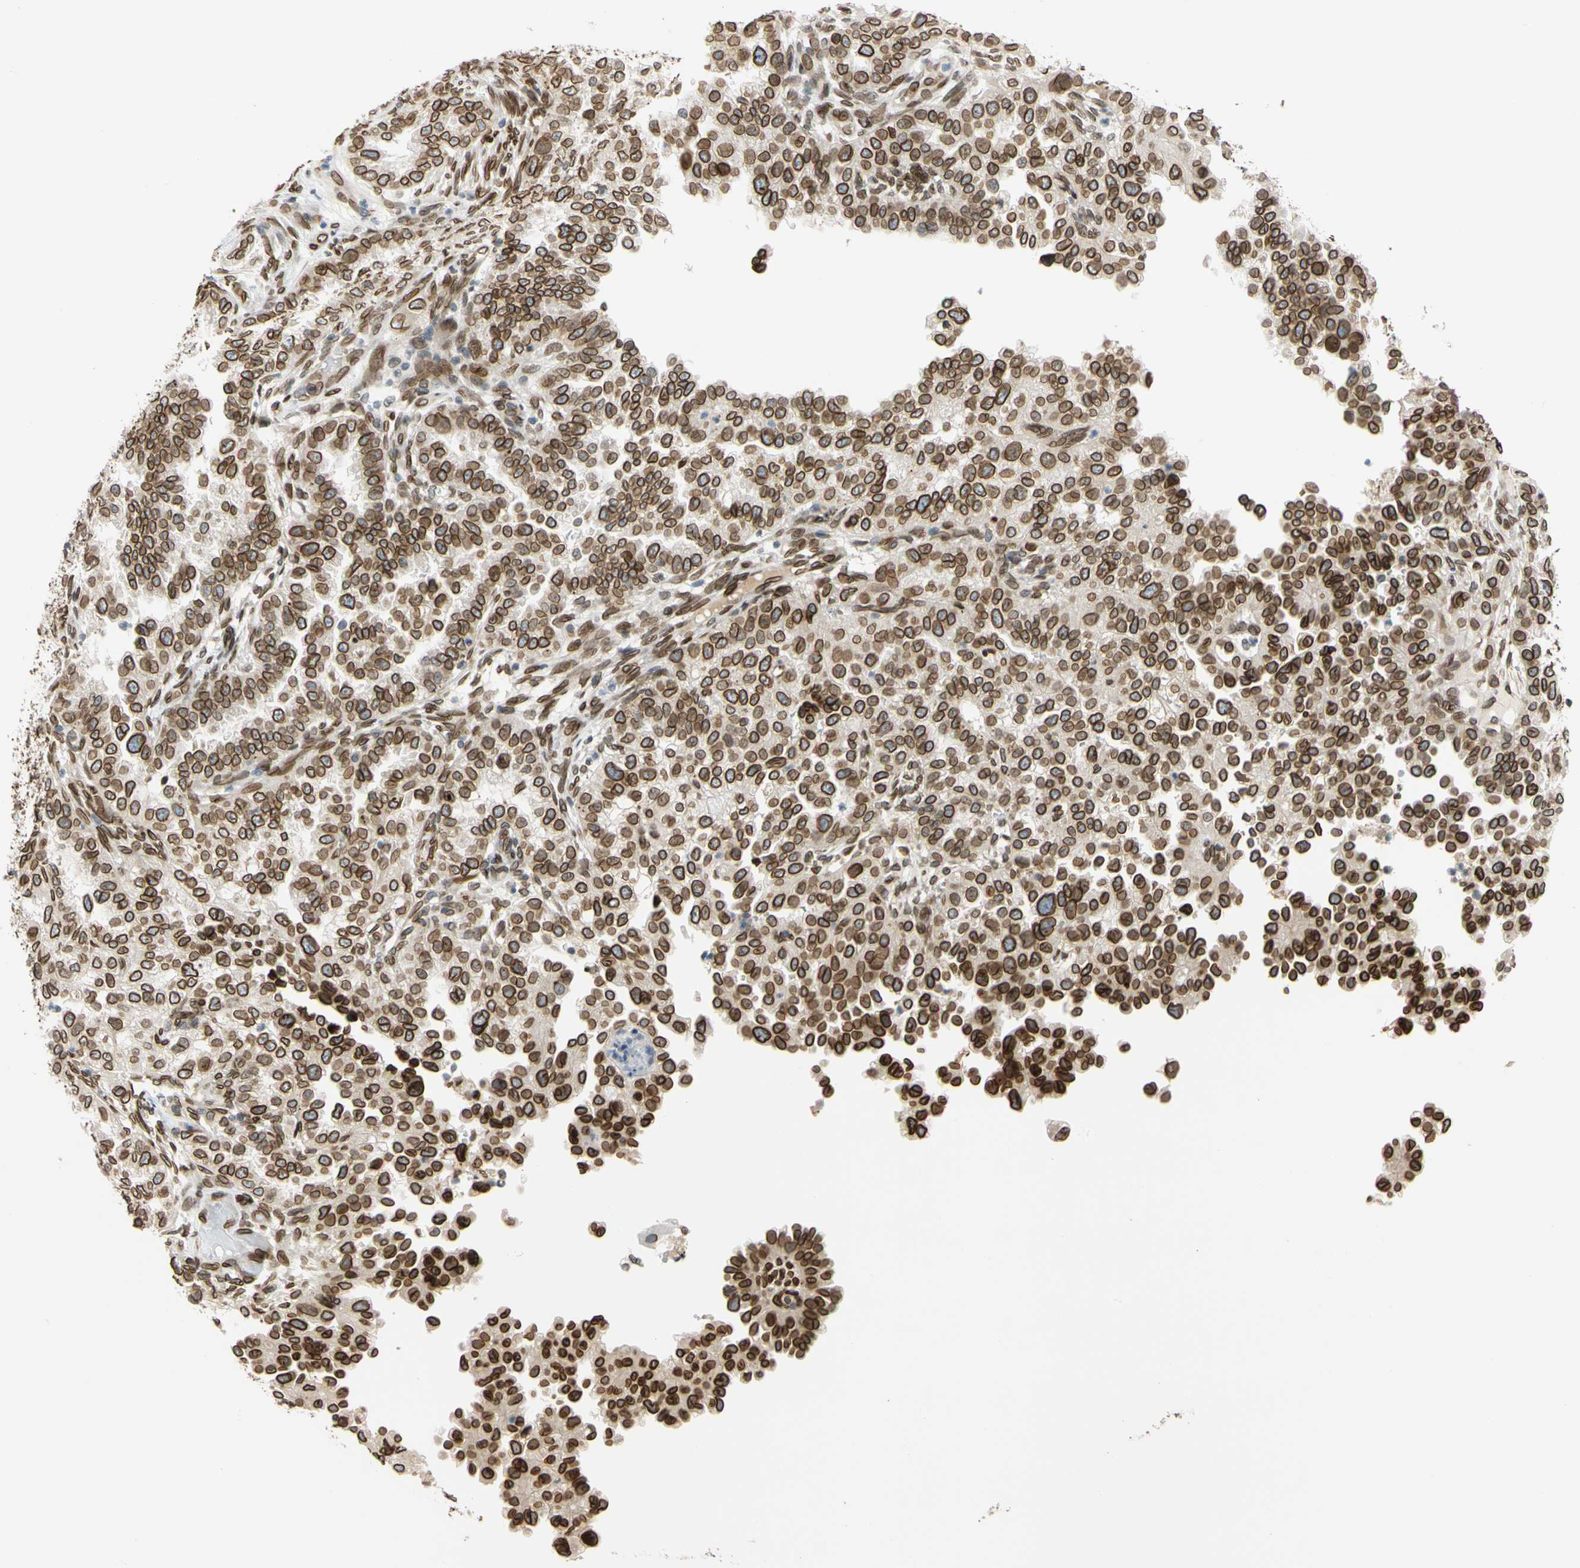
{"staining": {"intensity": "strong", "quantity": ">75%", "location": "cytoplasmic/membranous,nuclear"}, "tissue": "endometrial cancer", "cell_type": "Tumor cells", "image_type": "cancer", "snomed": [{"axis": "morphology", "description": "Adenocarcinoma, NOS"}, {"axis": "topography", "description": "Endometrium"}], "caption": "The immunohistochemical stain highlights strong cytoplasmic/membranous and nuclear staining in tumor cells of endometrial cancer tissue.", "gene": "SUN1", "patient": {"sex": "female", "age": 85}}